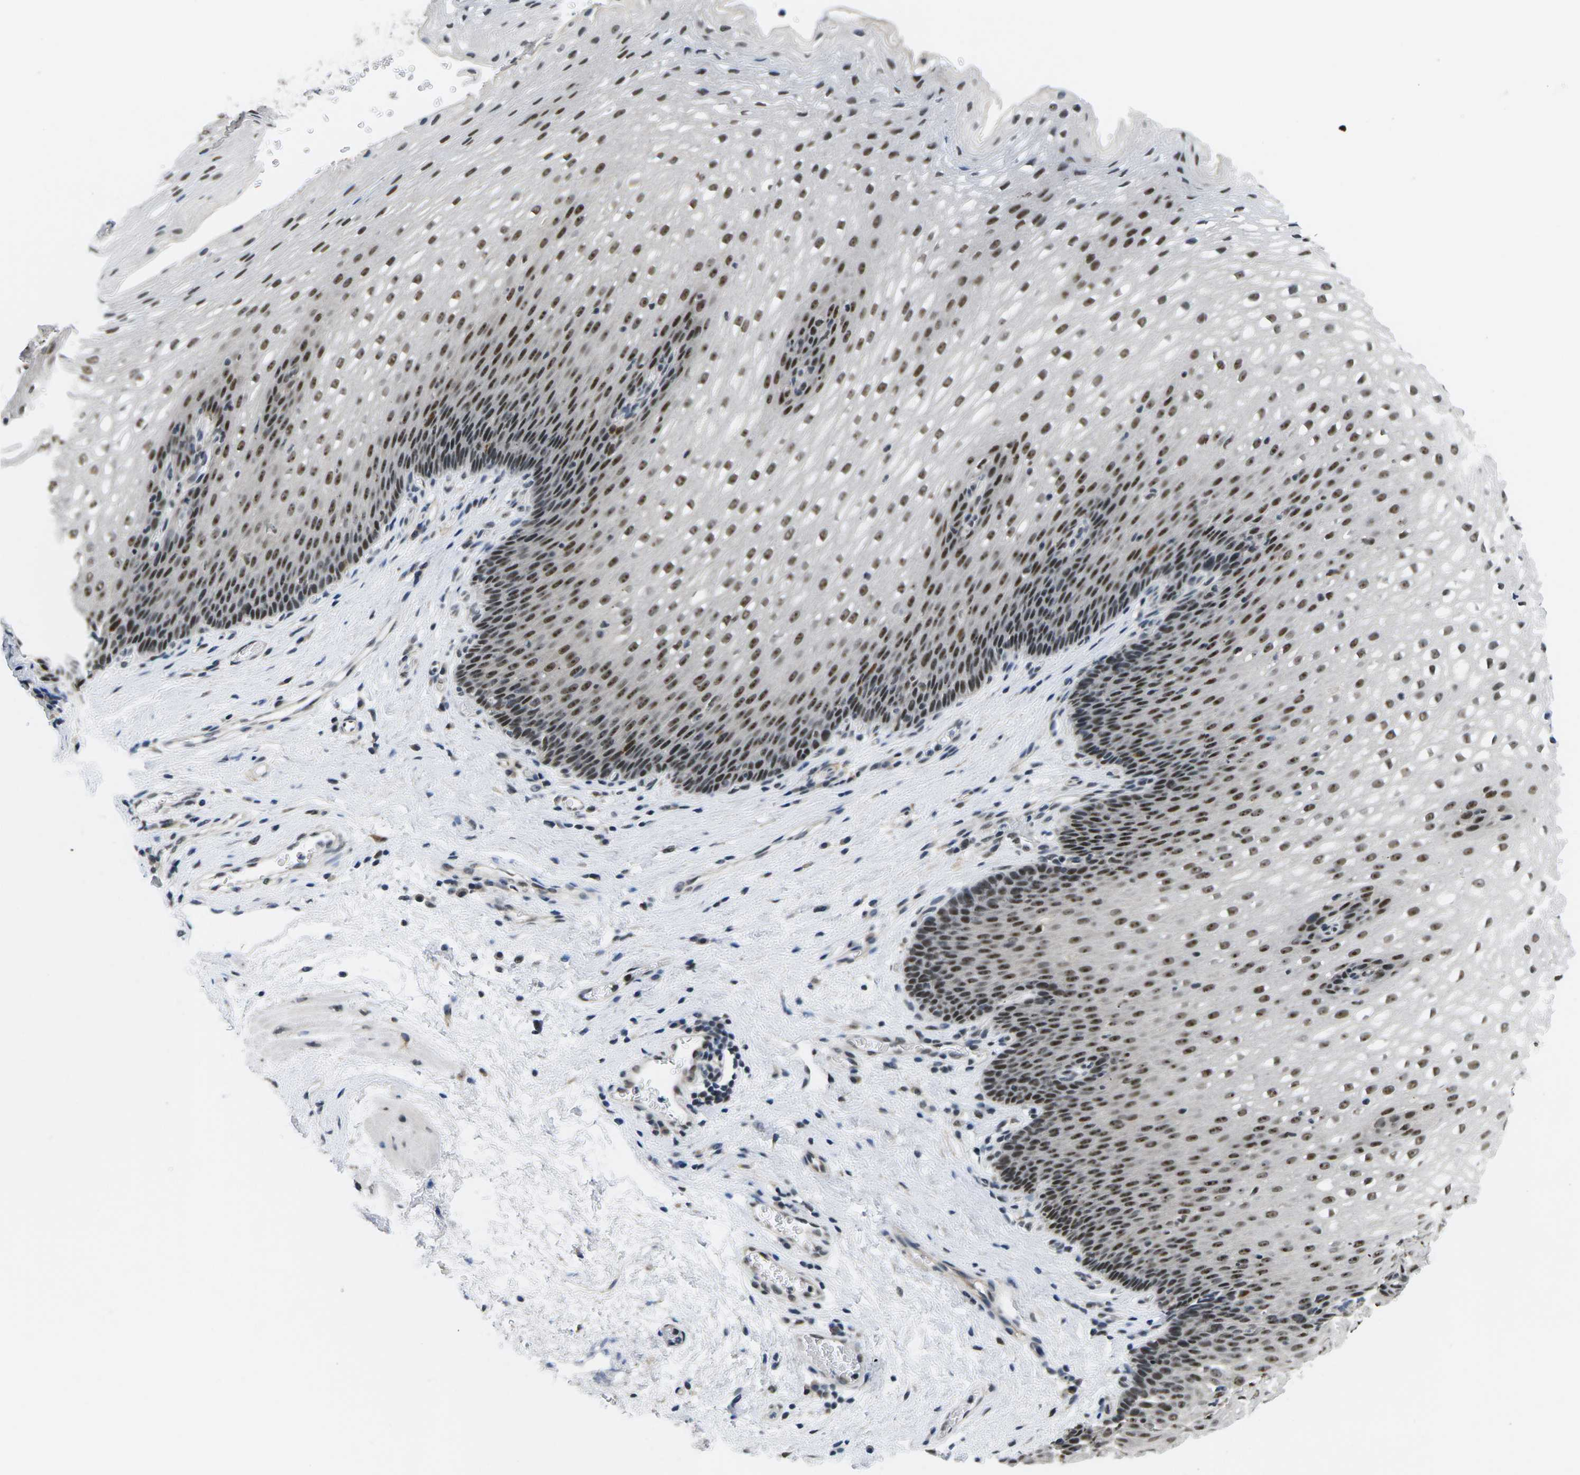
{"staining": {"intensity": "moderate", "quantity": ">75%", "location": "nuclear"}, "tissue": "esophagus", "cell_type": "Squamous epithelial cells", "image_type": "normal", "snomed": [{"axis": "morphology", "description": "Normal tissue, NOS"}, {"axis": "topography", "description": "Esophagus"}], "caption": "Benign esophagus demonstrates moderate nuclear staining in approximately >75% of squamous epithelial cells.", "gene": "NSRP1", "patient": {"sex": "male", "age": 48}}